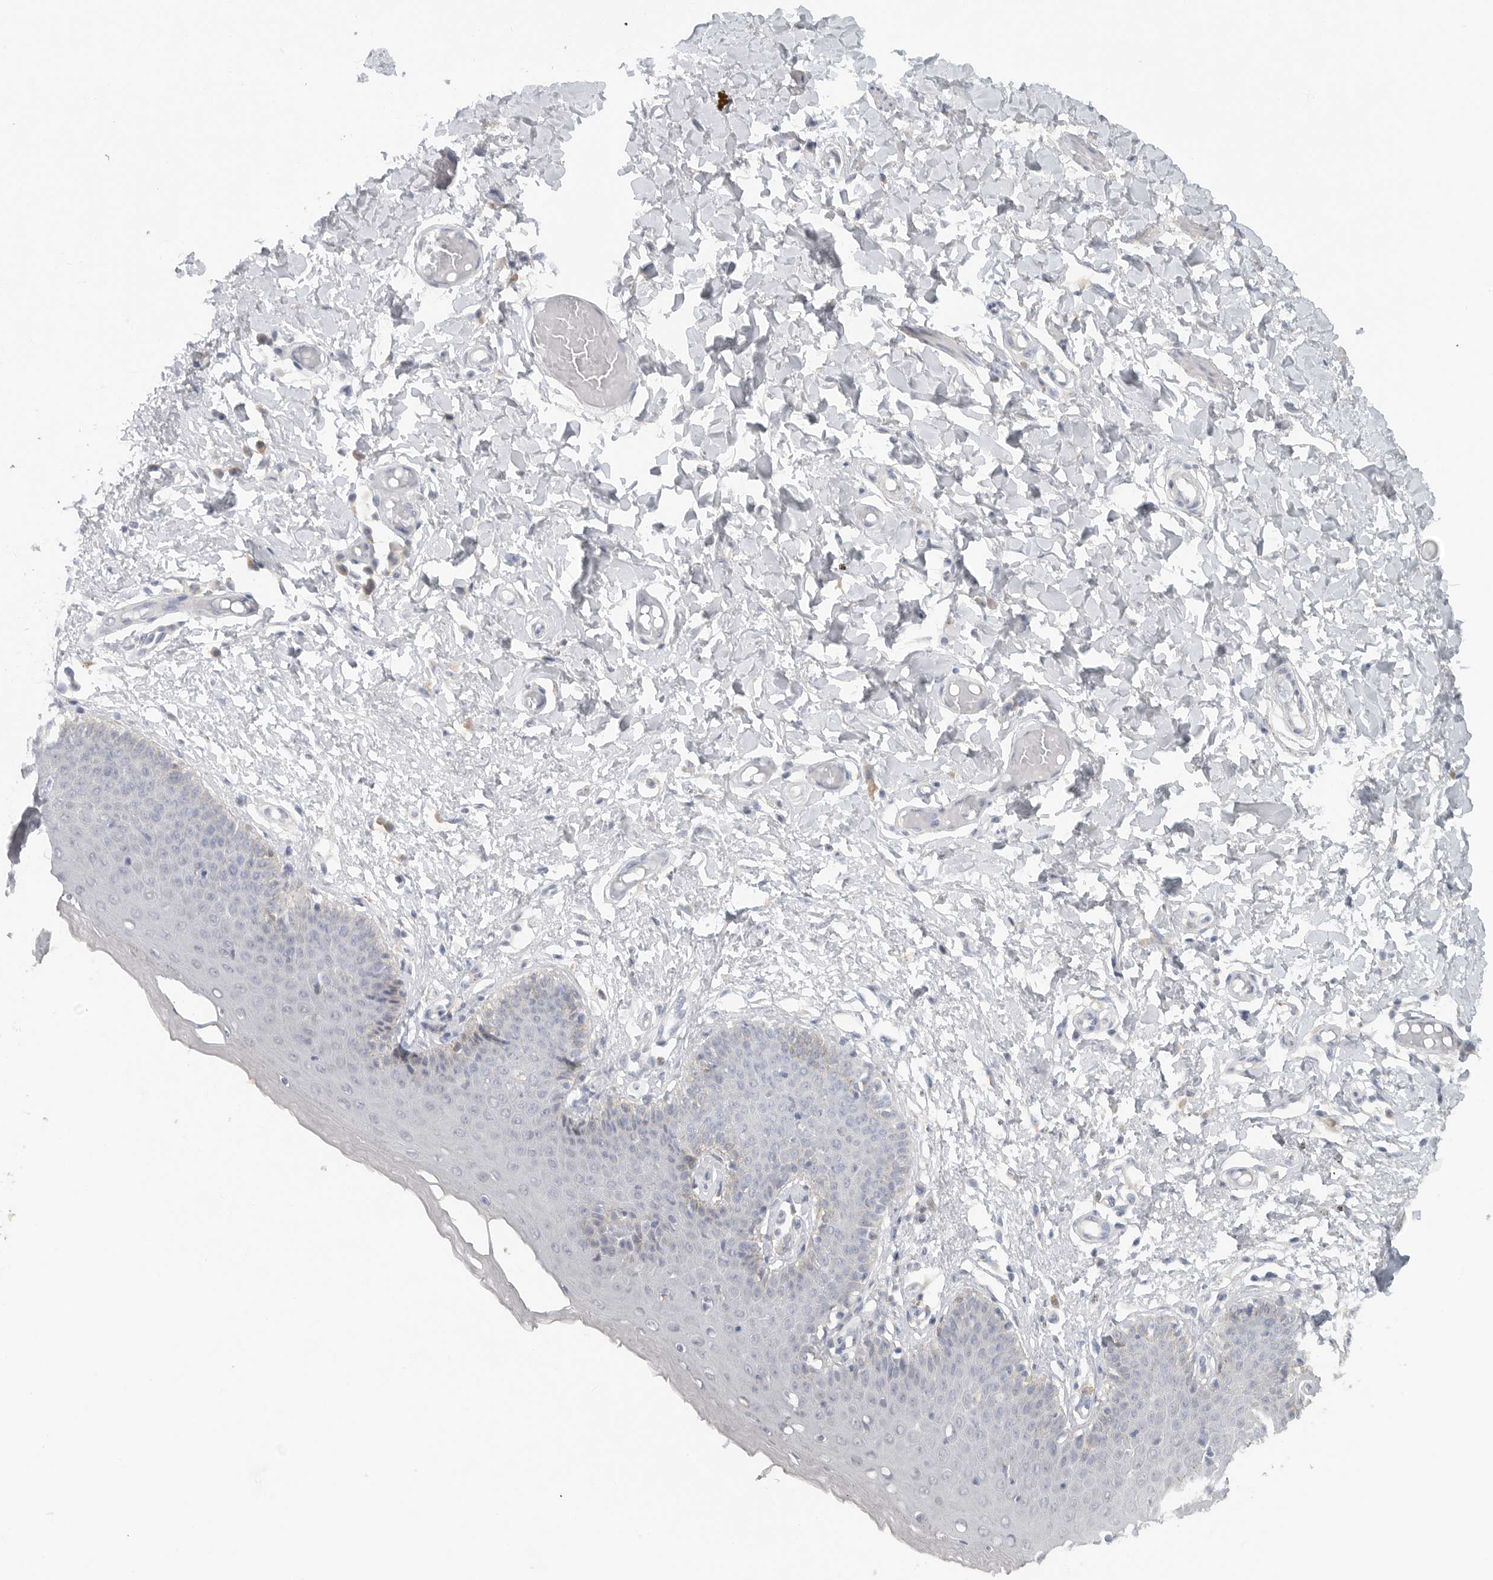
{"staining": {"intensity": "weak", "quantity": "<25%", "location": "cytoplasmic/membranous"}, "tissue": "skin", "cell_type": "Epidermal cells", "image_type": "normal", "snomed": [{"axis": "morphology", "description": "Normal tissue, NOS"}, {"axis": "topography", "description": "Vulva"}], "caption": "DAB (3,3'-diaminobenzidine) immunohistochemical staining of normal human skin displays no significant expression in epidermal cells.", "gene": "PAM", "patient": {"sex": "female", "age": 66}}